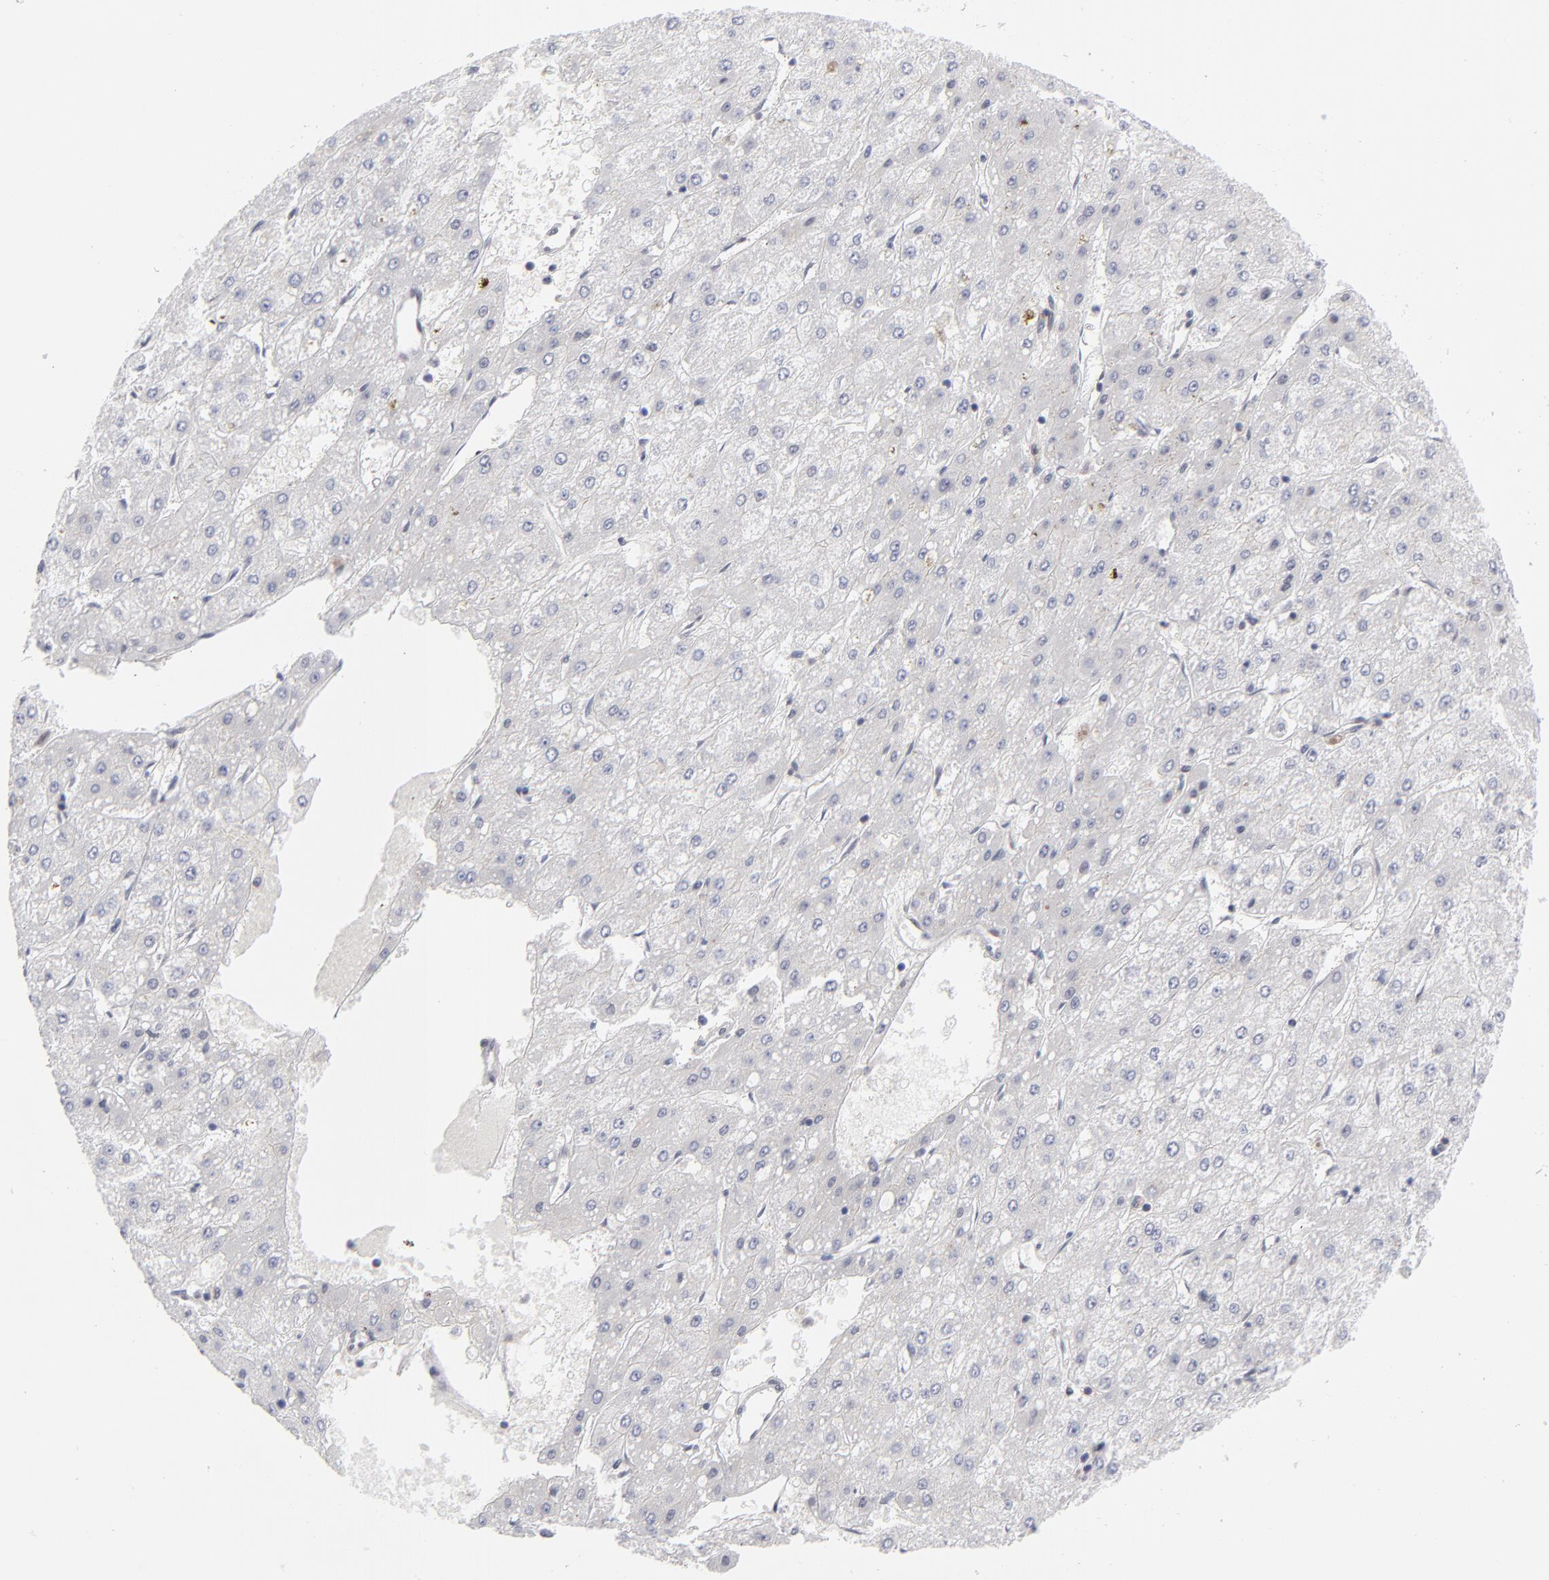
{"staining": {"intensity": "negative", "quantity": "none", "location": "none"}, "tissue": "liver cancer", "cell_type": "Tumor cells", "image_type": "cancer", "snomed": [{"axis": "morphology", "description": "Carcinoma, Hepatocellular, NOS"}, {"axis": "topography", "description": "Liver"}], "caption": "The micrograph demonstrates no staining of tumor cells in hepatocellular carcinoma (liver).", "gene": "NBN", "patient": {"sex": "female", "age": 52}}